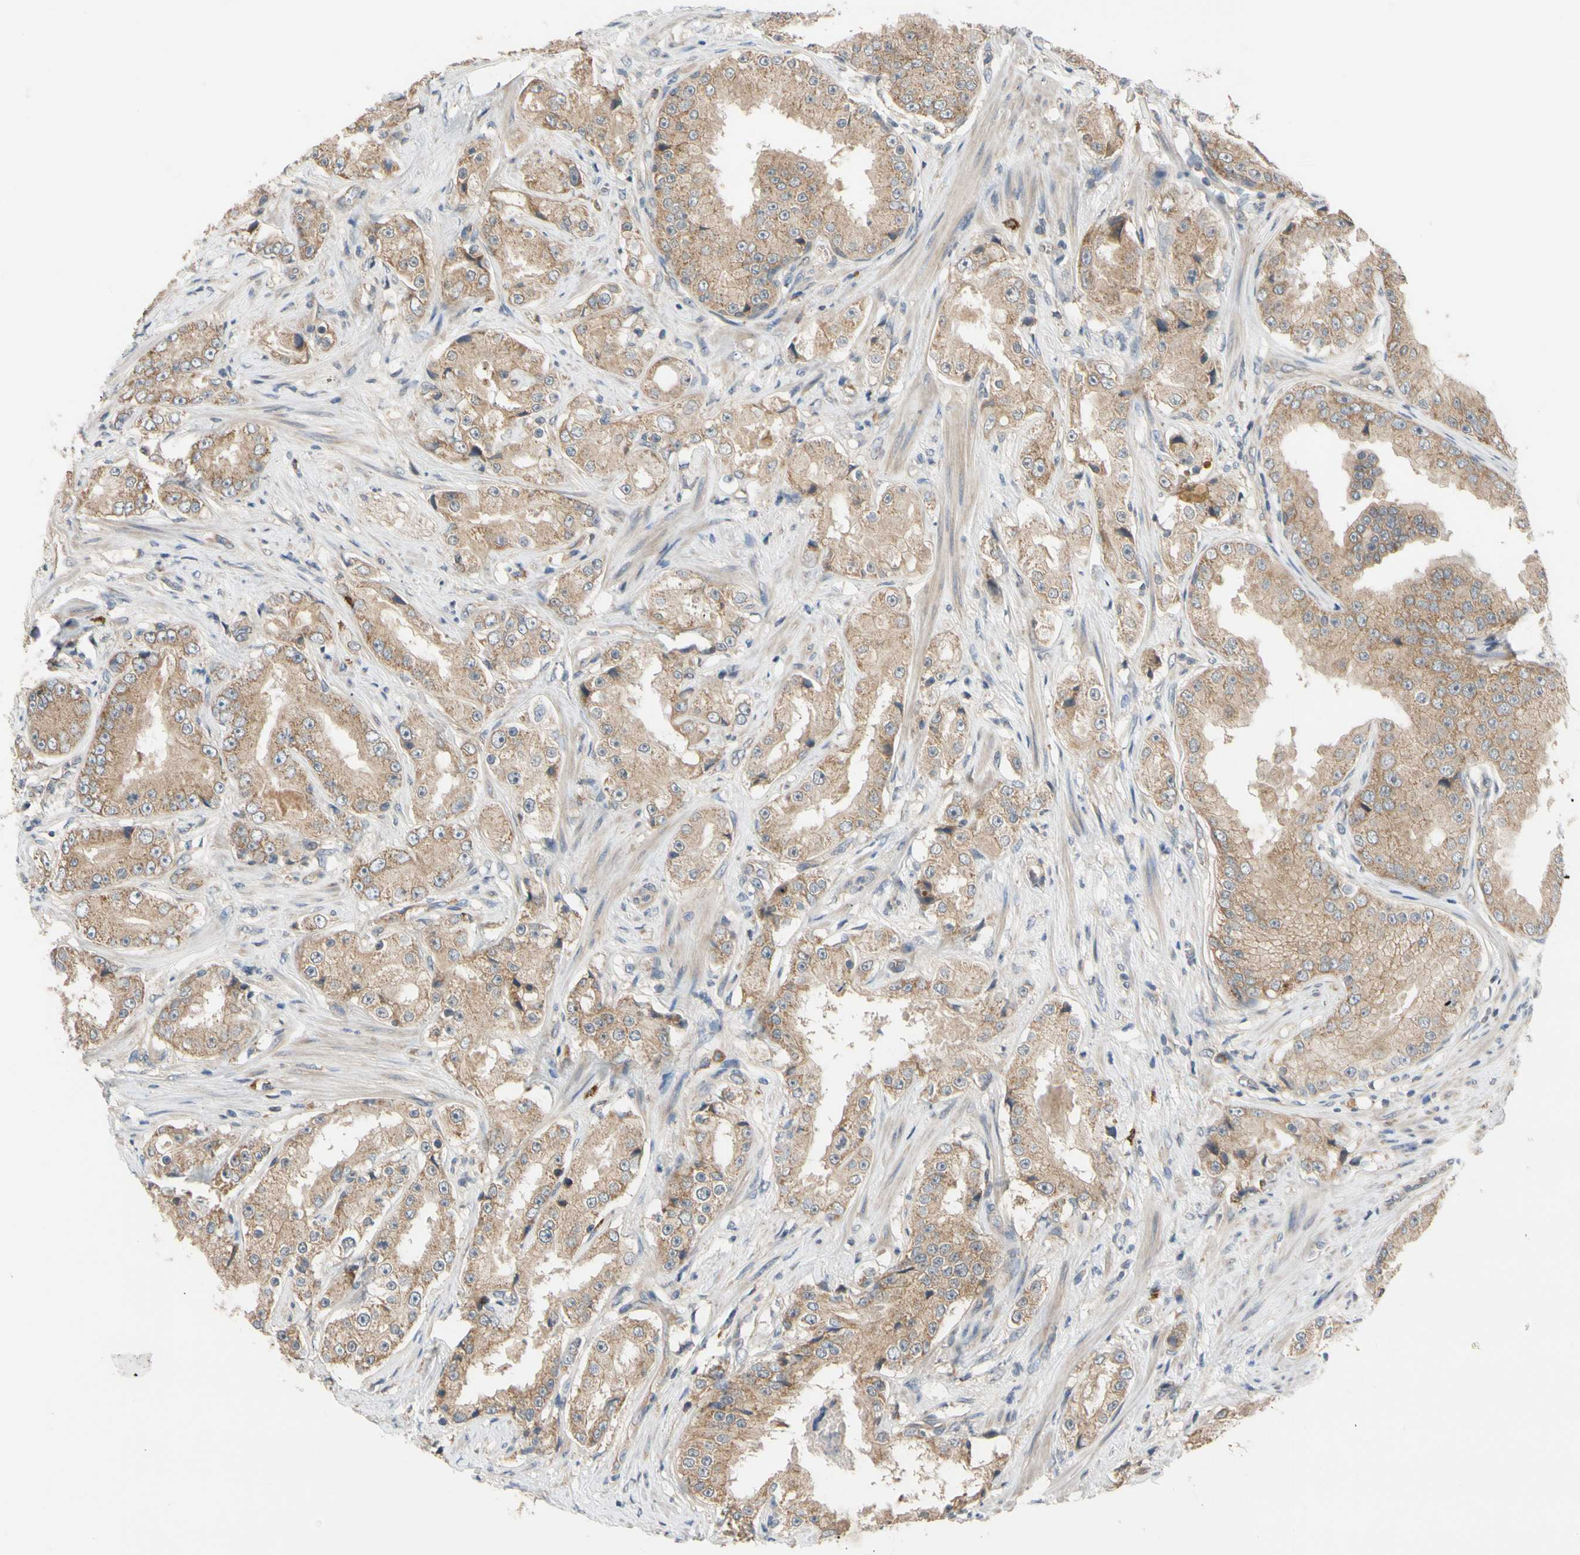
{"staining": {"intensity": "moderate", "quantity": ">75%", "location": "cytoplasmic/membranous"}, "tissue": "prostate cancer", "cell_type": "Tumor cells", "image_type": "cancer", "snomed": [{"axis": "morphology", "description": "Adenocarcinoma, High grade"}, {"axis": "topography", "description": "Prostate"}], "caption": "DAB (3,3'-diaminobenzidine) immunohistochemical staining of prostate cancer reveals moderate cytoplasmic/membranous protein positivity in approximately >75% of tumor cells.", "gene": "MBTPS2", "patient": {"sex": "male", "age": 73}}